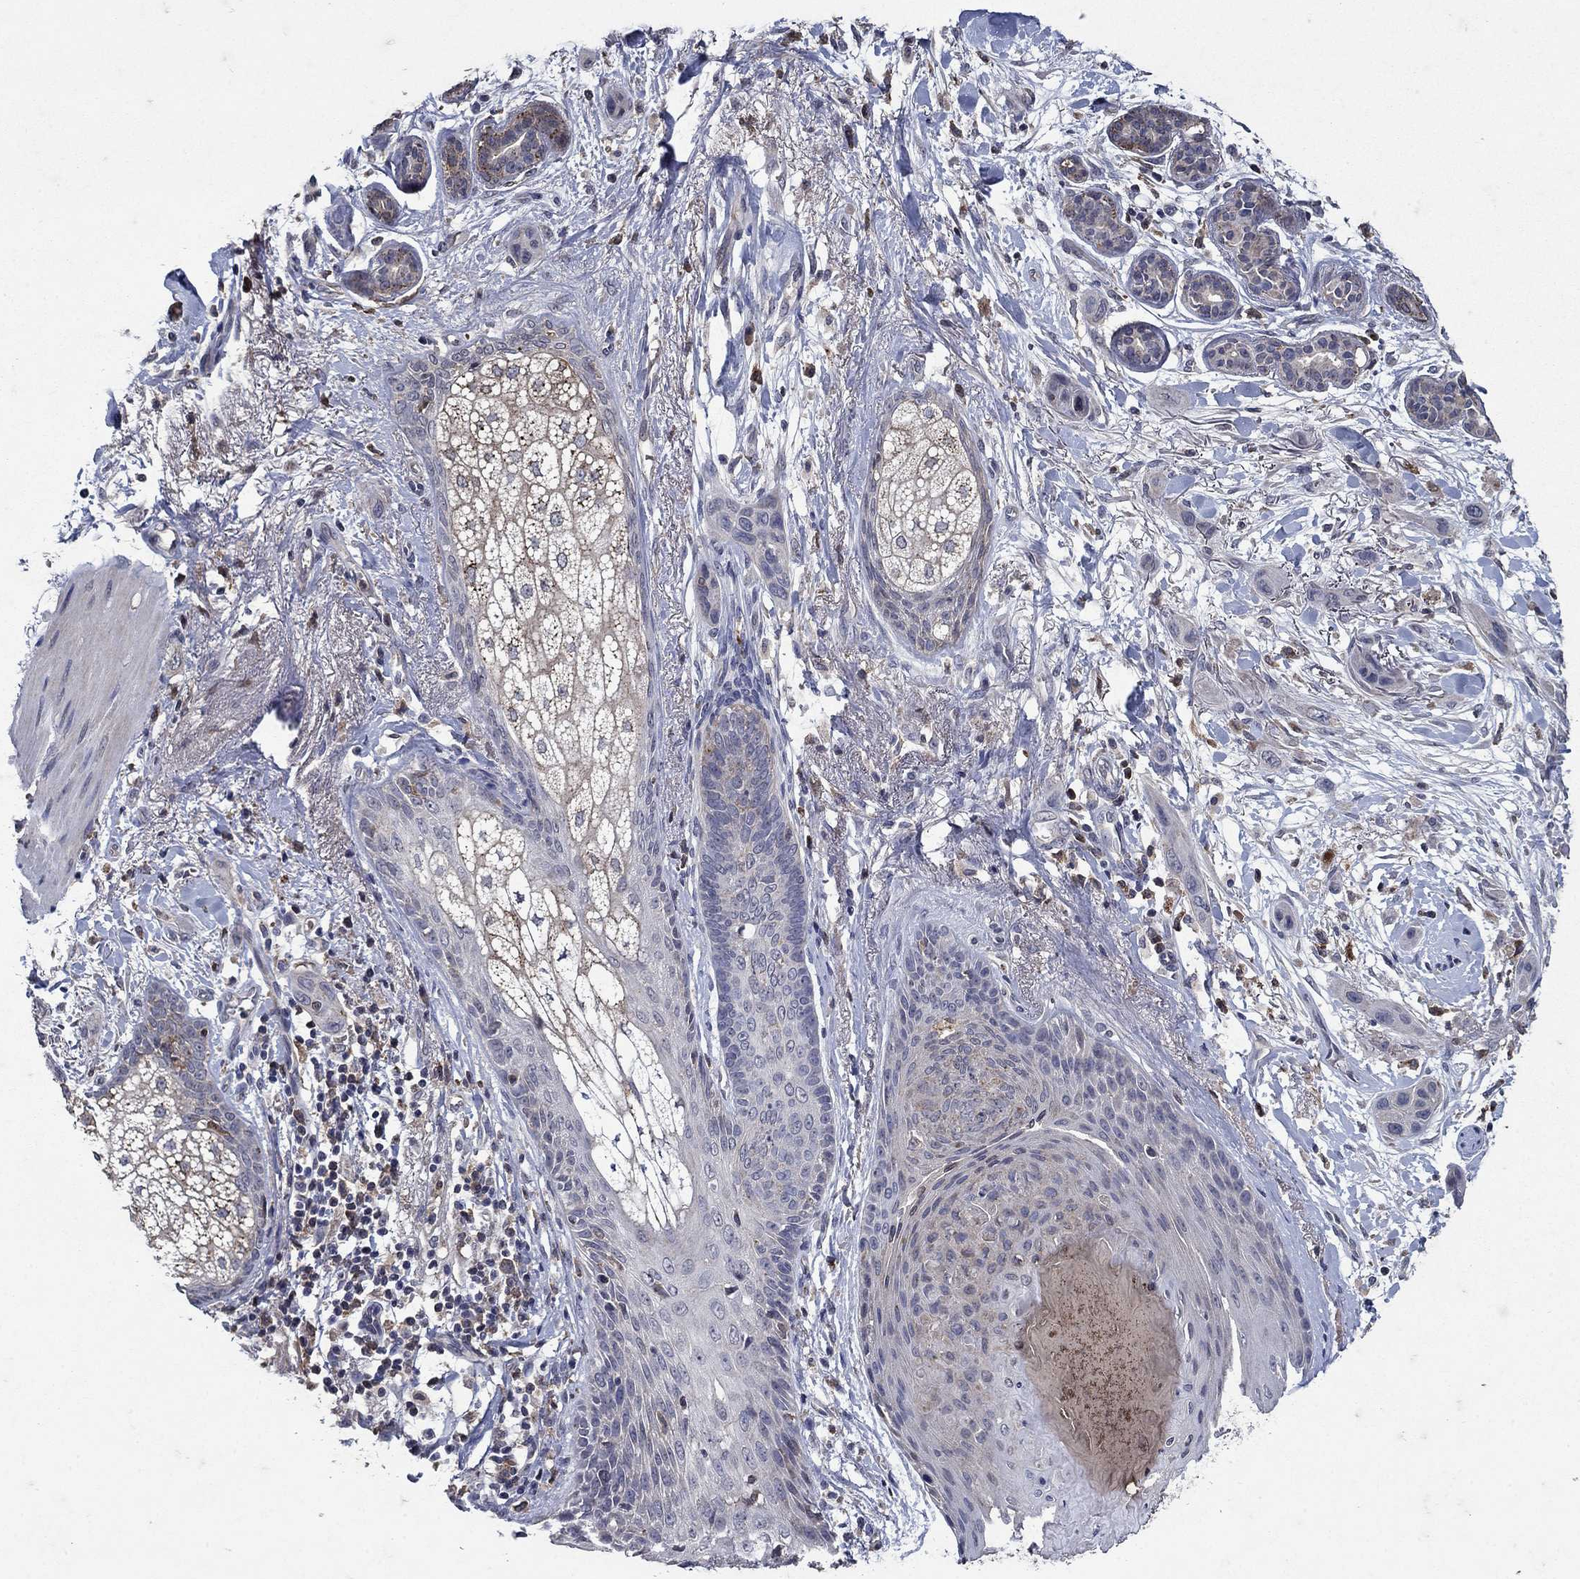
{"staining": {"intensity": "negative", "quantity": "none", "location": "none"}, "tissue": "skin cancer", "cell_type": "Tumor cells", "image_type": "cancer", "snomed": [{"axis": "morphology", "description": "Squamous cell carcinoma, NOS"}, {"axis": "topography", "description": "Skin"}], "caption": "The micrograph reveals no staining of tumor cells in skin squamous cell carcinoma.", "gene": "NPC2", "patient": {"sex": "male", "age": 79}}